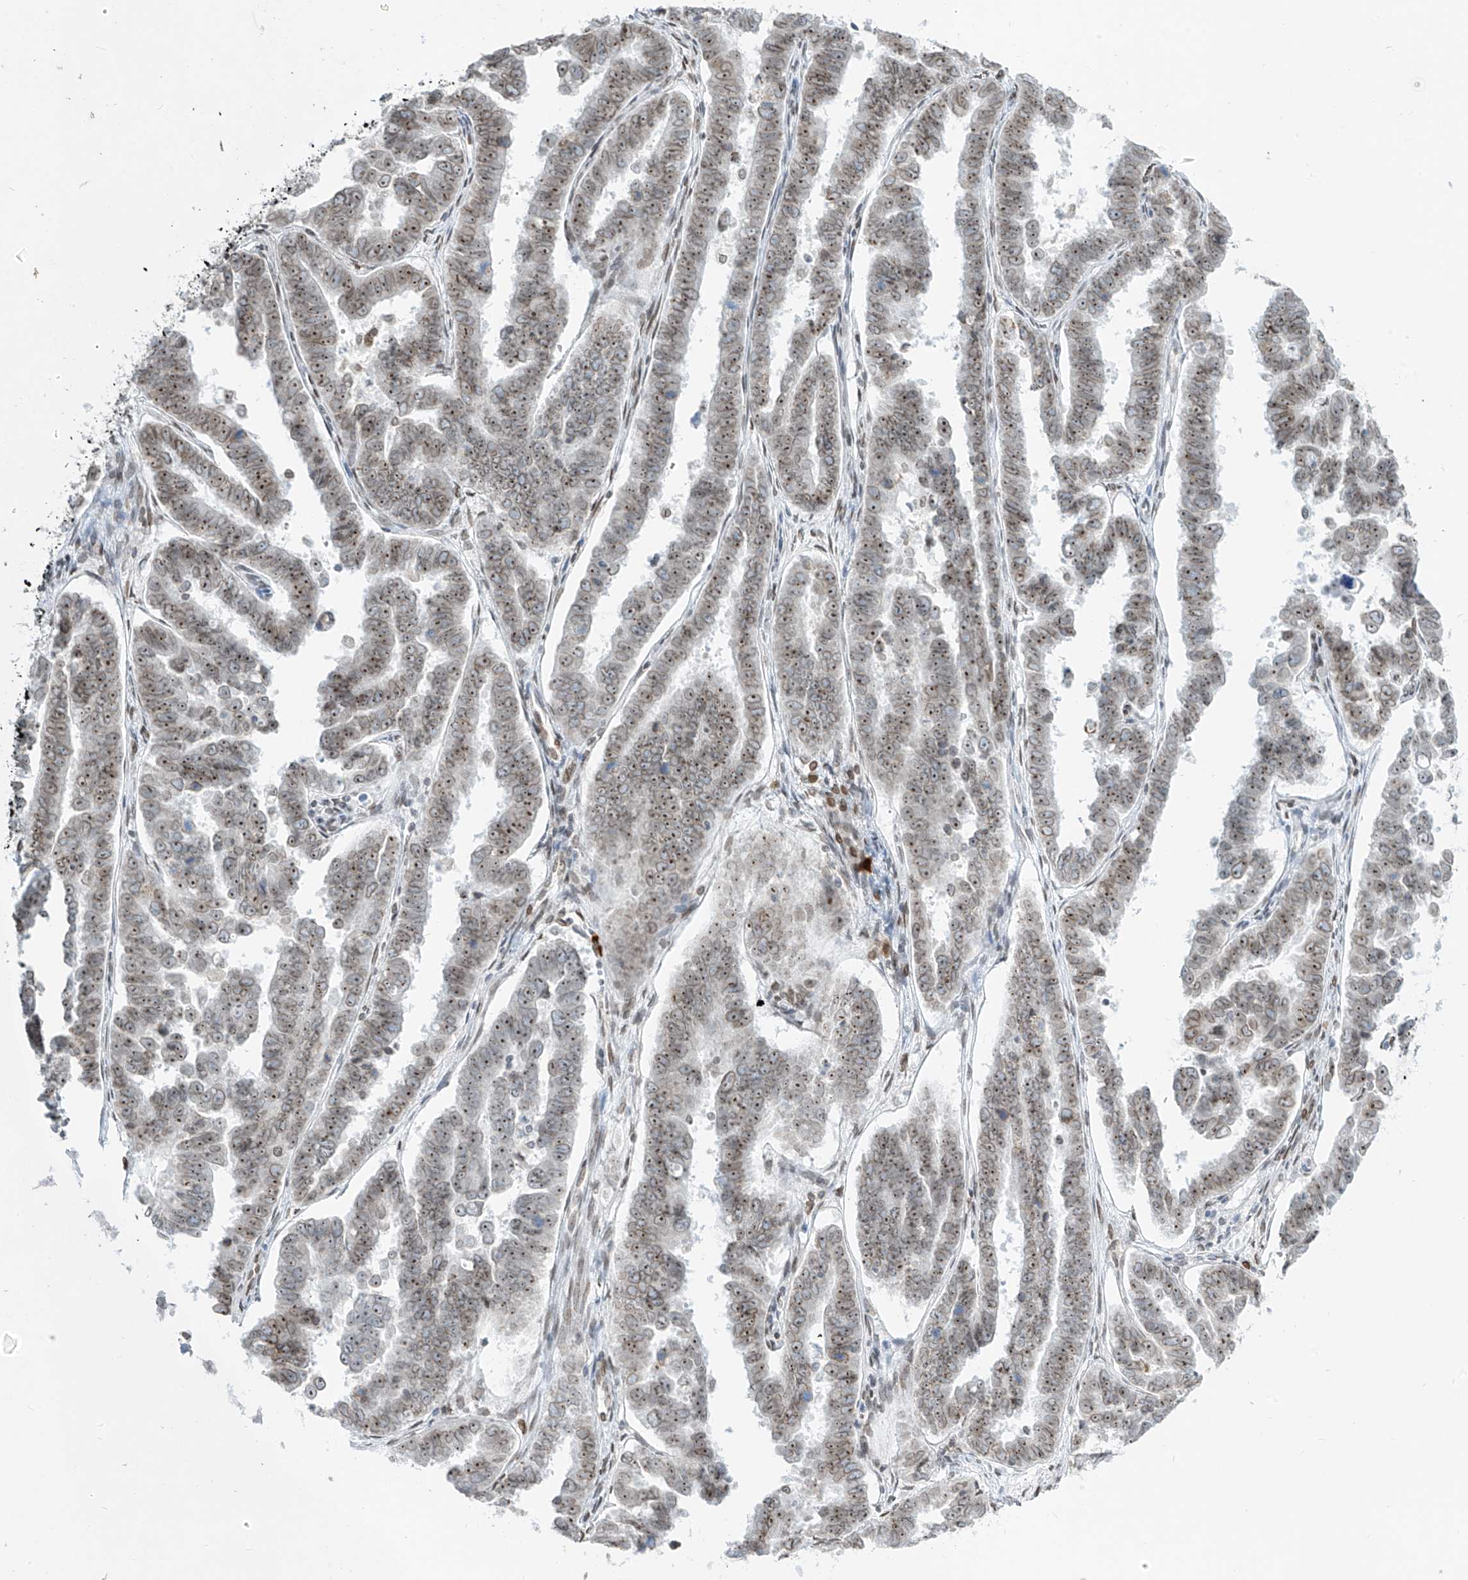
{"staining": {"intensity": "moderate", "quantity": "25%-75%", "location": "nuclear"}, "tissue": "endometrial cancer", "cell_type": "Tumor cells", "image_type": "cancer", "snomed": [{"axis": "morphology", "description": "Adenocarcinoma, NOS"}, {"axis": "topography", "description": "Endometrium"}], "caption": "Endometrial adenocarcinoma stained for a protein (brown) shows moderate nuclear positive positivity in about 25%-75% of tumor cells.", "gene": "SAMD15", "patient": {"sex": "female", "age": 75}}